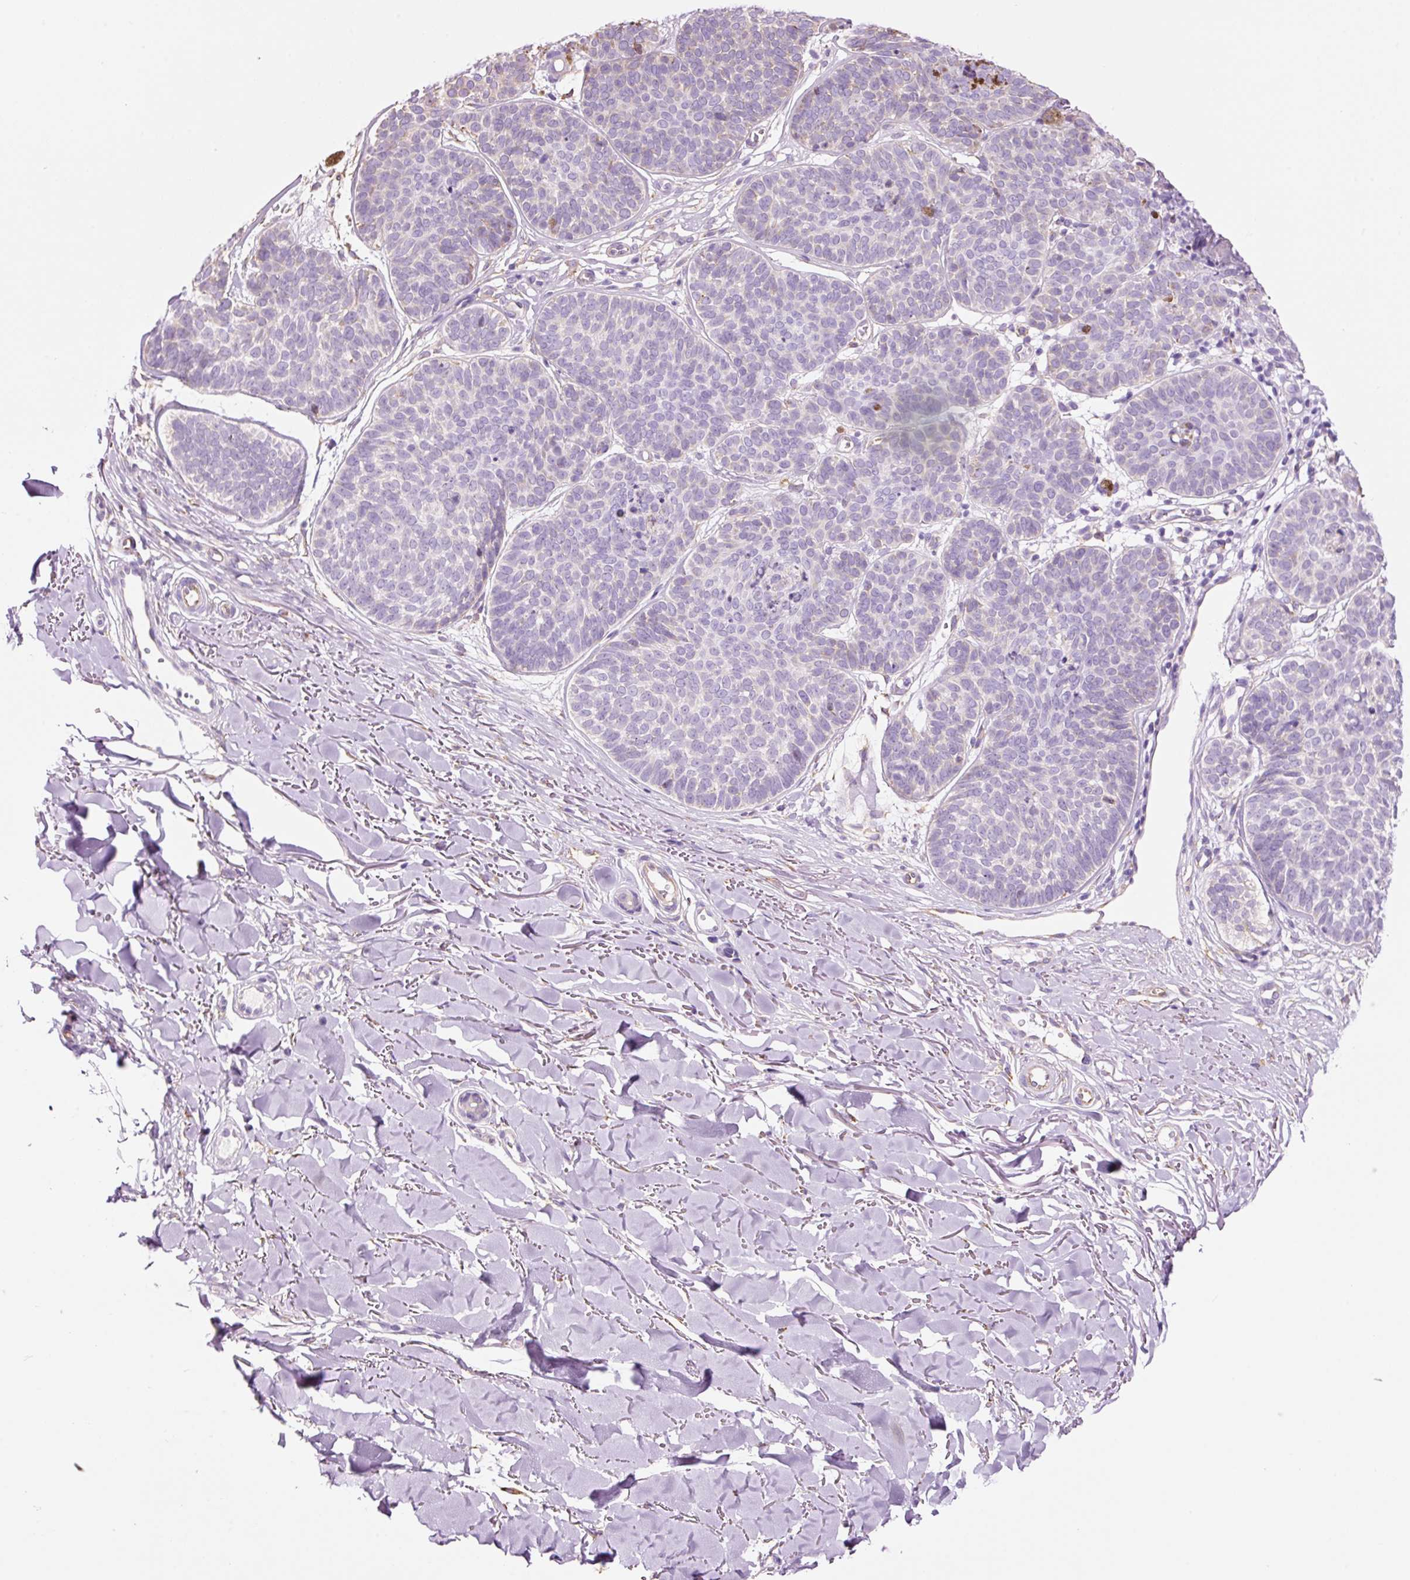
{"staining": {"intensity": "negative", "quantity": "none", "location": "none"}, "tissue": "skin cancer", "cell_type": "Tumor cells", "image_type": "cancer", "snomed": [{"axis": "morphology", "description": "Basal cell carcinoma"}, {"axis": "topography", "description": "Skin"}, {"axis": "topography", "description": "Skin of neck"}, {"axis": "topography", "description": "Skin of shoulder"}, {"axis": "topography", "description": "Skin of back"}], "caption": "Immunohistochemical staining of basal cell carcinoma (skin) displays no significant positivity in tumor cells. (DAB (3,3'-diaminobenzidine) immunohistochemistry with hematoxylin counter stain).", "gene": "GCG", "patient": {"sex": "male", "age": 80}}